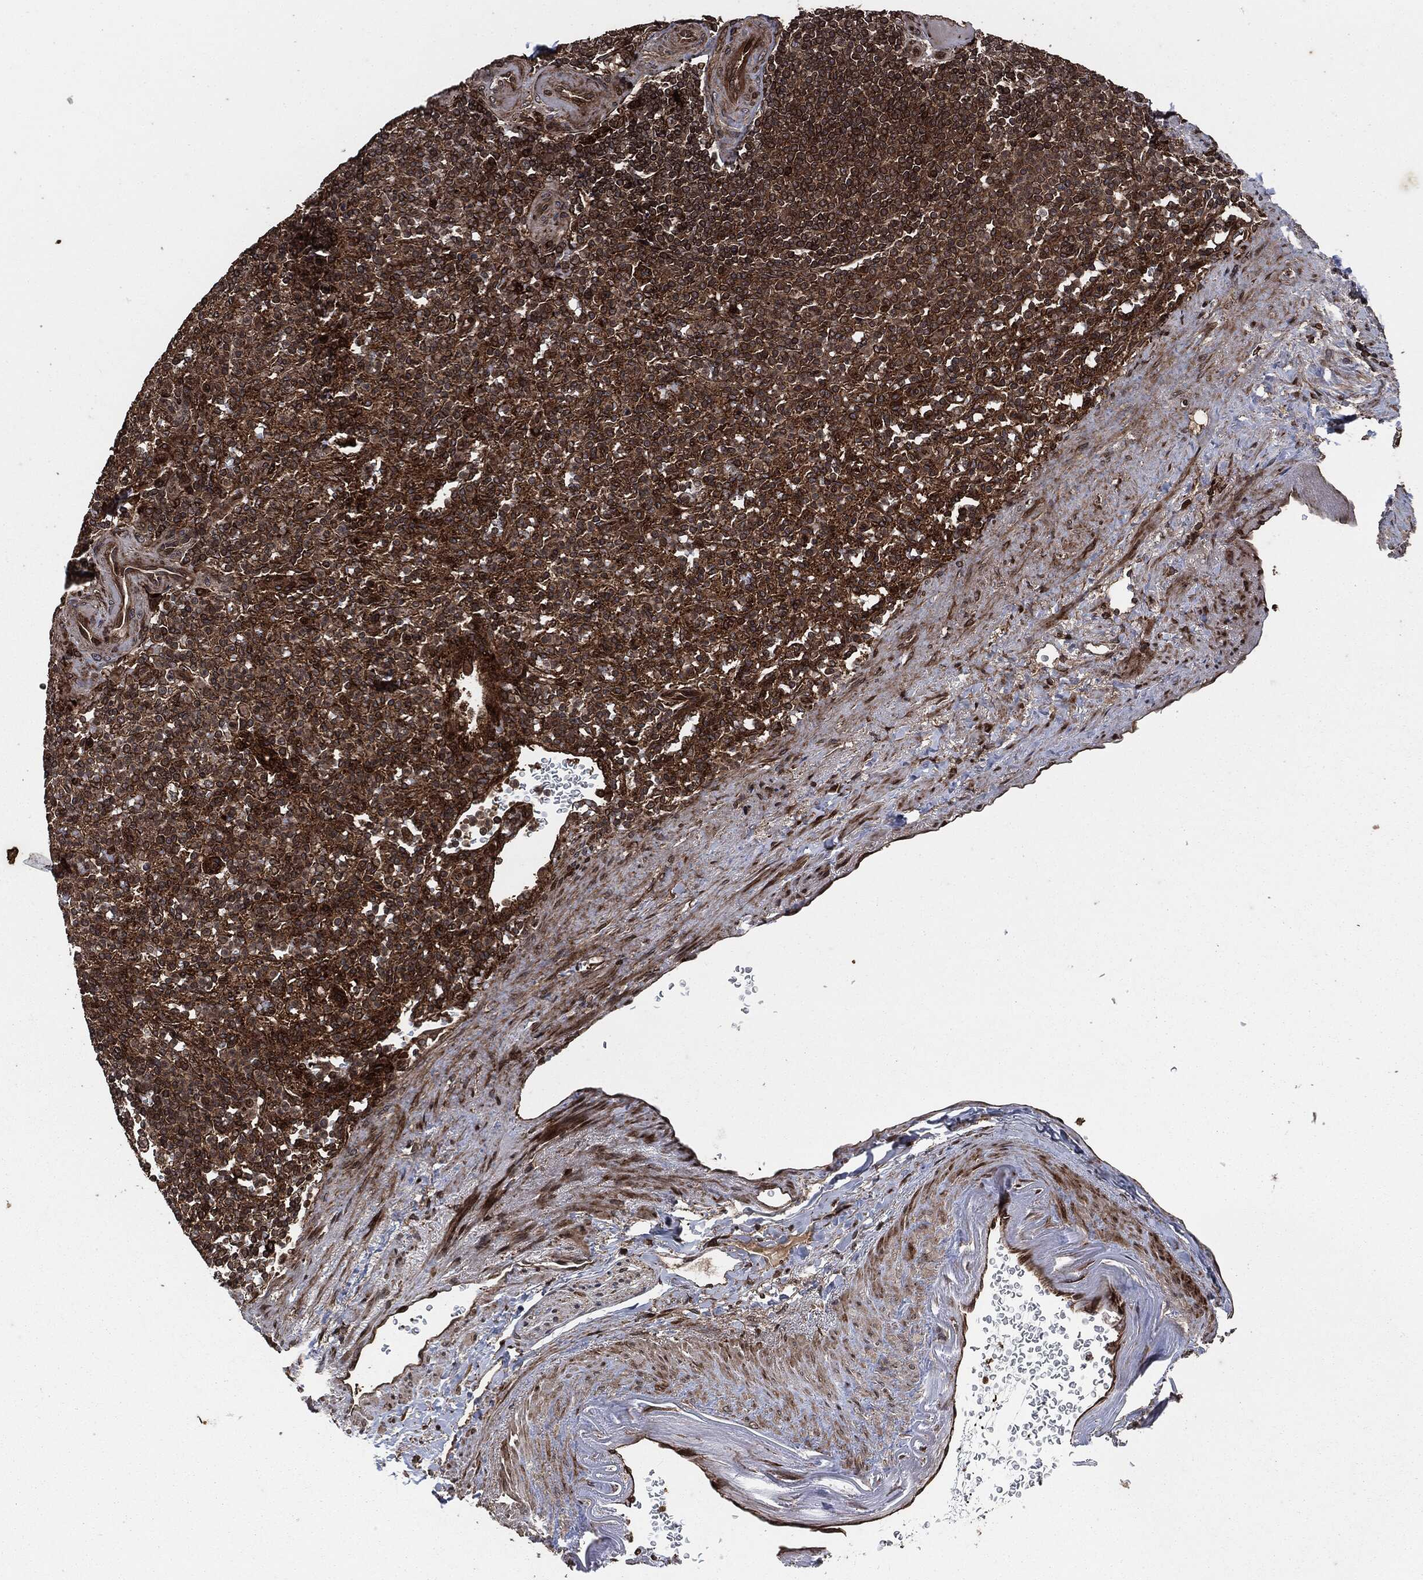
{"staining": {"intensity": "moderate", "quantity": ">75%", "location": "cytoplasmic/membranous"}, "tissue": "spleen", "cell_type": "Cells in red pulp", "image_type": "normal", "snomed": [{"axis": "morphology", "description": "Normal tissue, NOS"}, {"axis": "topography", "description": "Spleen"}], "caption": "Spleen stained with DAB (3,3'-diaminobenzidine) immunohistochemistry displays medium levels of moderate cytoplasmic/membranous positivity in about >75% of cells in red pulp.", "gene": "IFIT1", "patient": {"sex": "female", "age": 74}}